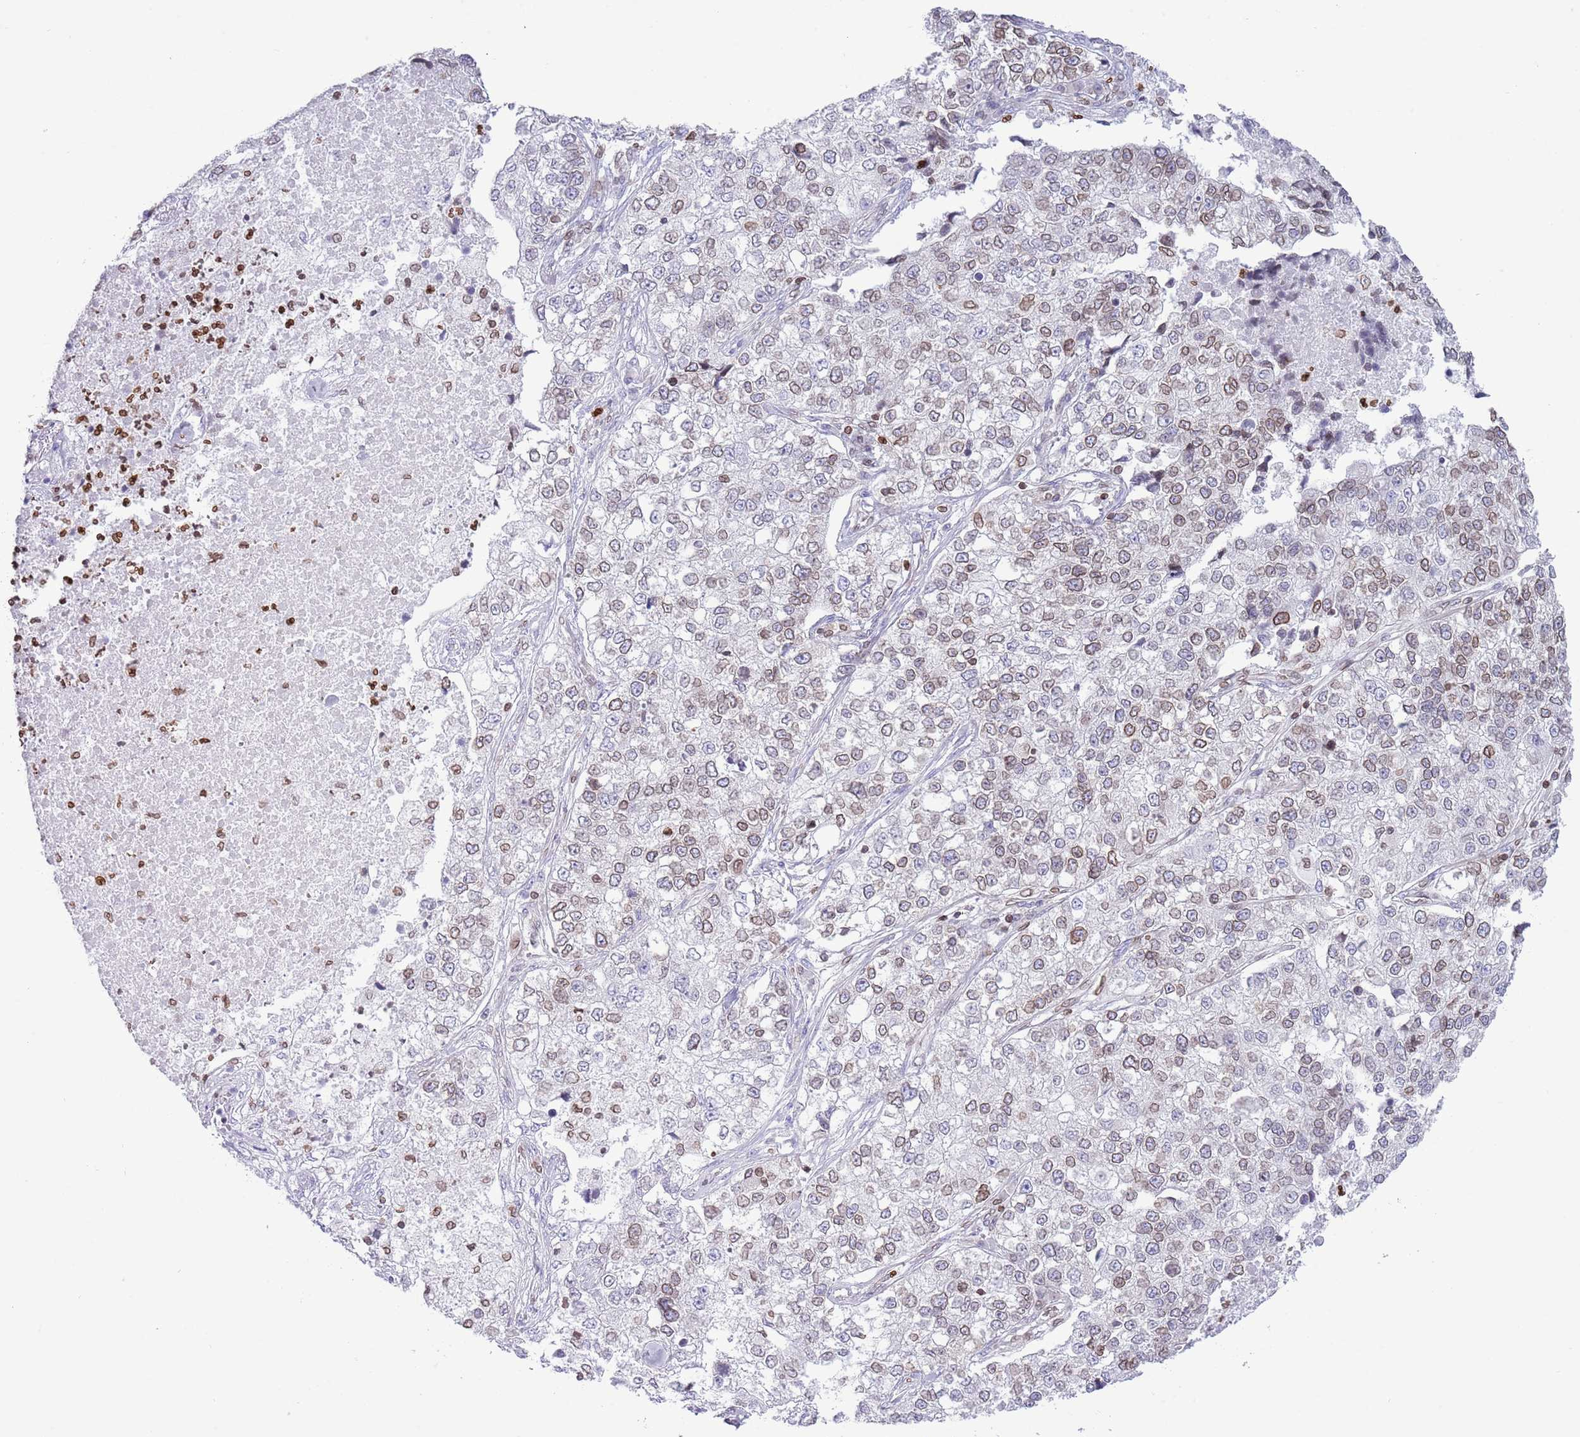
{"staining": {"intensity": "weak", "quantity": "25%-75%", "location": "cytoplasmic/membranous,nuclear"}, "tissue": "lung cancer", "cell_type": "Tumor cells", "image_type": "cancer", "snomed": [{"axis": "morphology", "description": "Adenocarcinoma, NOS"}, {"axis": "topography", "description": "Lung"}], "caption": "There is low levels of weak cytoplasmic/membranous and nuclear positivity in tumor cells of lung cancer (adenocarcinoma), as demonstrated by immunohistochemical staining (brown color).", "gene": "LBR", "patient": {"sex": "male", "age": 49}}